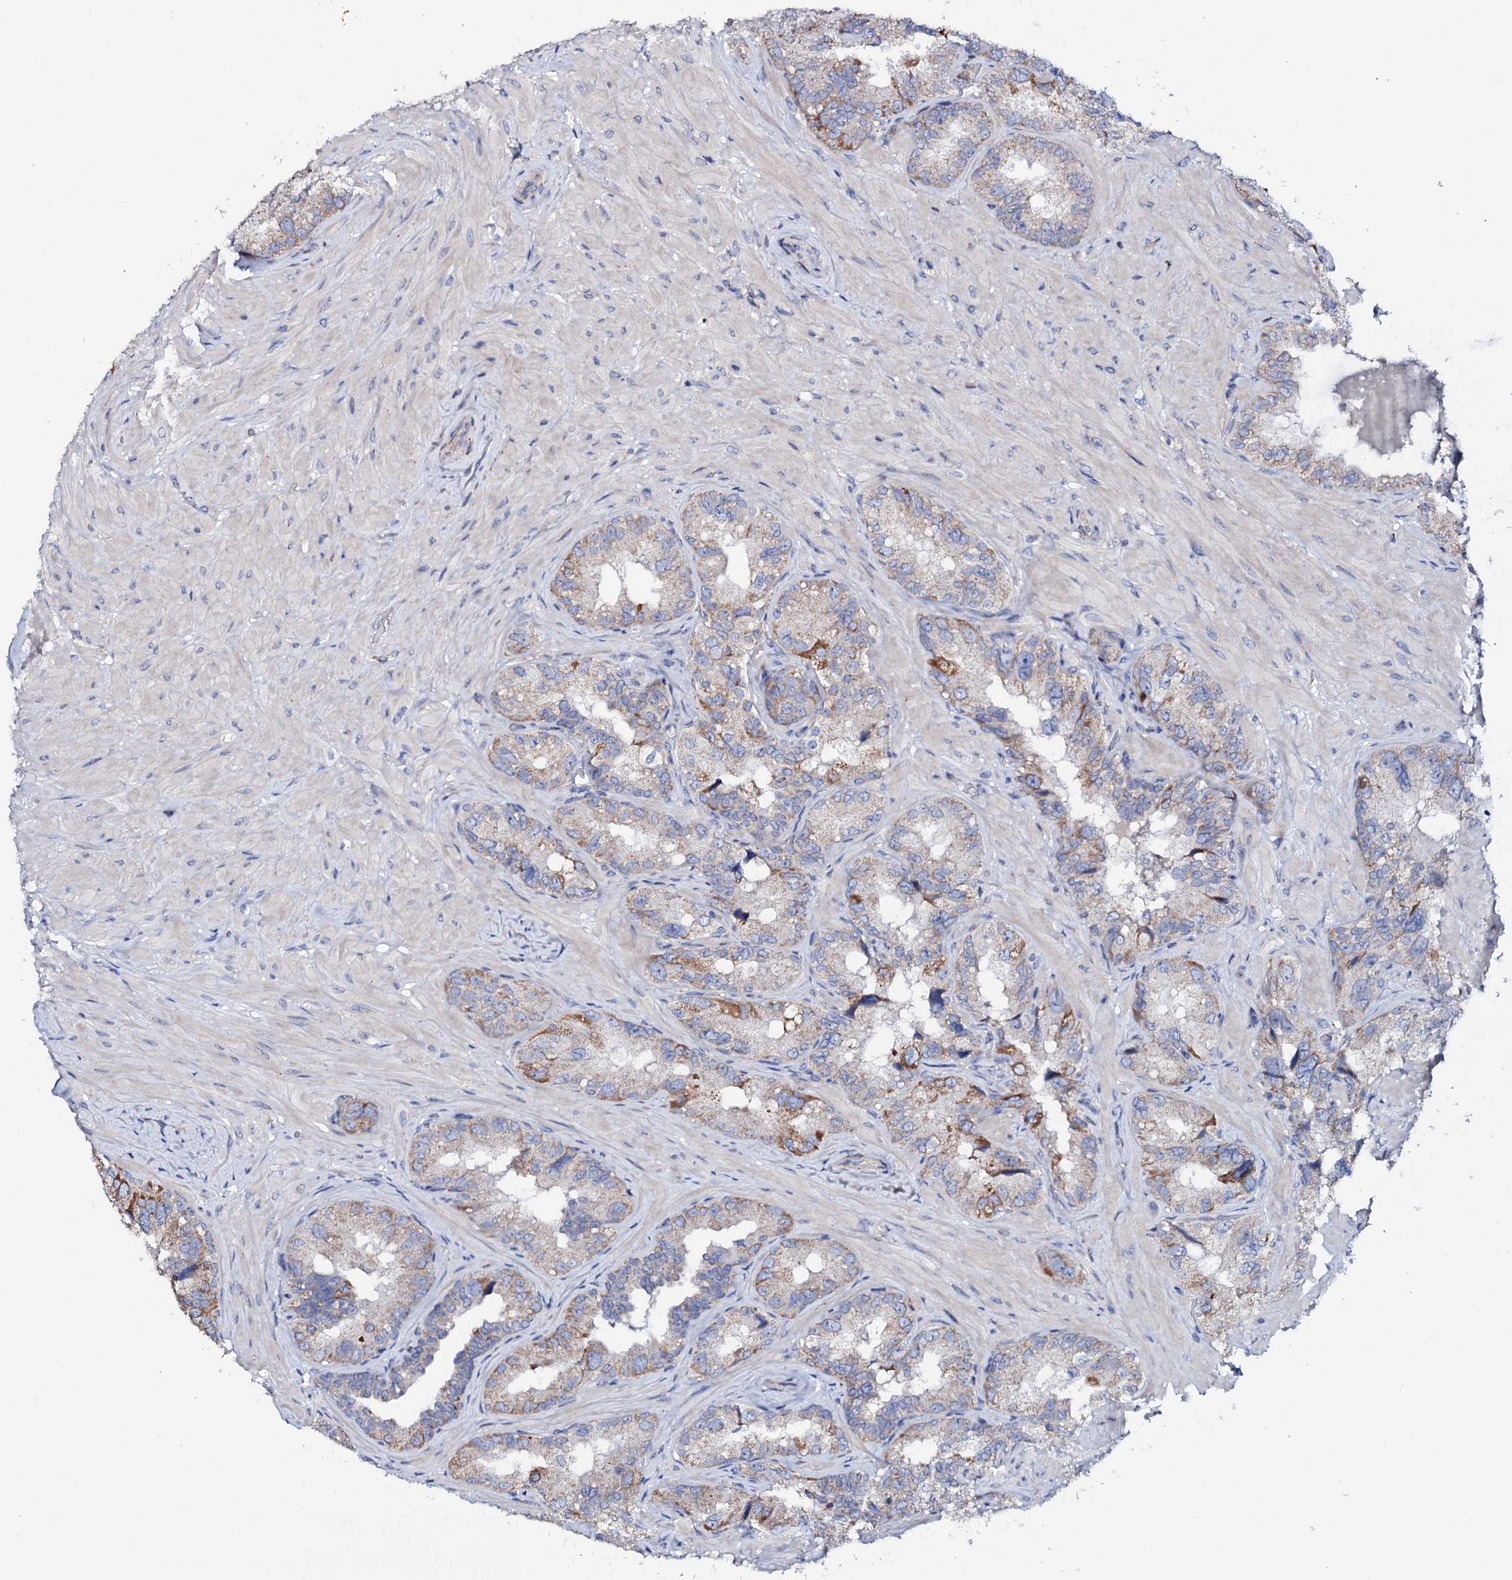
{"staining": {"intensity": "moderate", "quantity": "<25%", "location": "cytoplasmic/membranous"}, "tissue": "seminal vesicle", "cell_type": "Glandular cells", "image_type": "normal", "snomed": [{"axis": "morphology", "description": "Normal tissue, NOS"}, {"axis": "topography", "description": "Seminal veicle"}, {"axis": "topography", "description": "Peripheral nerve tissue"}], "caption": "Protein expression analysis of unremarkable human seminal vesicle reveals moderate cytoplasmic/membranous positivity in approximately <25% of glandular cells. (brown staining indicates protein expression, while blue staining denotes nuclei).", "gene": "TCAF2C", "patient": {"sex": "male", "age": 67}}